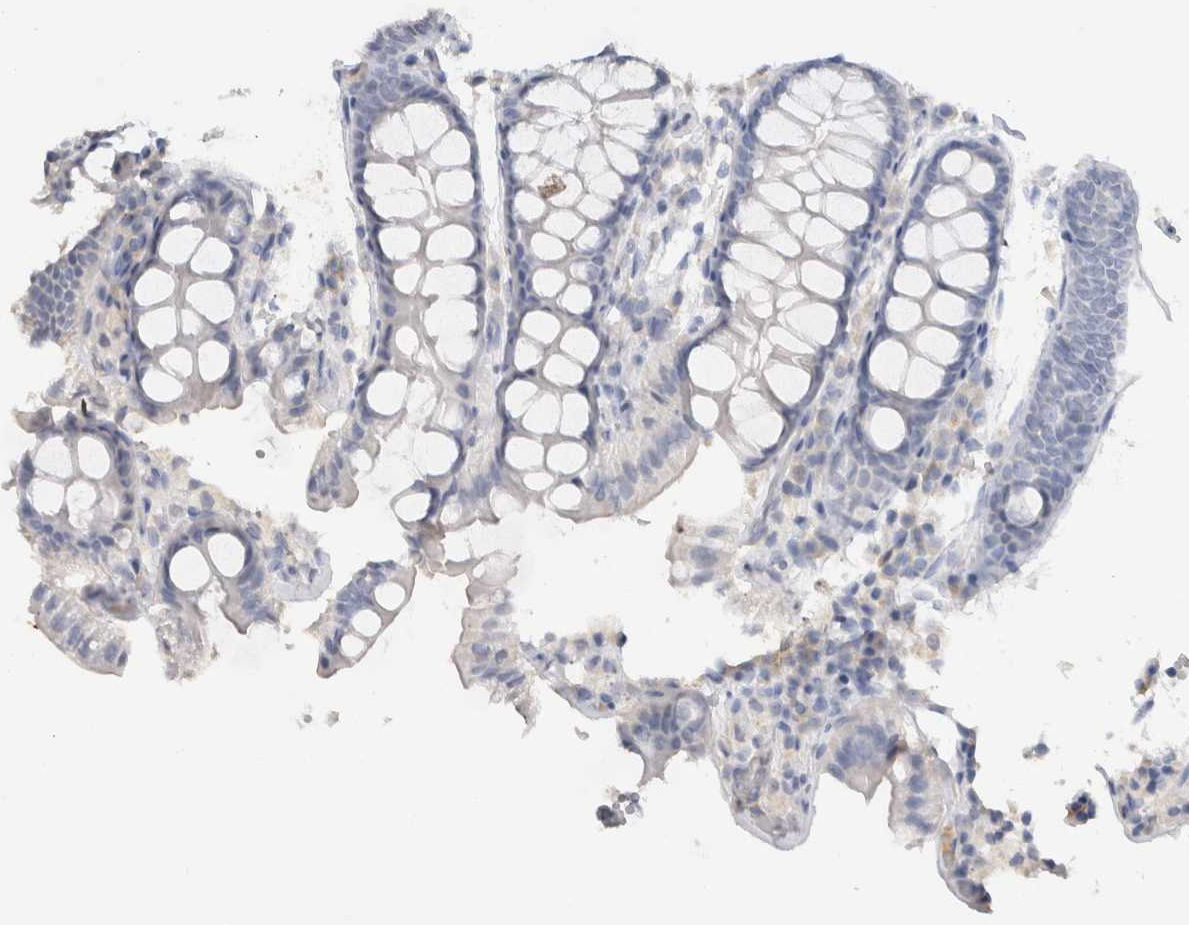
{"staining": {"intensity": "negative", "quantity": "none", "location": "none"}, "tissue": "colon", "cell_type": "Endothelial cells", "image_type": "normal", "snomed": [{"axis": "morphology", "description": "Normal tissue, NOS"}, {"axis": "topography", "description": "Colon"}, {"axis": "topography", "description": "Peripheral nerve tissue"}], "caption": "Immunohistochemistry (IHC) of unremarkable human colon demonstrates no expression in endothelial cells.", "gene": "LAMP3", "patient": {"sex": "female", "age": 61}}